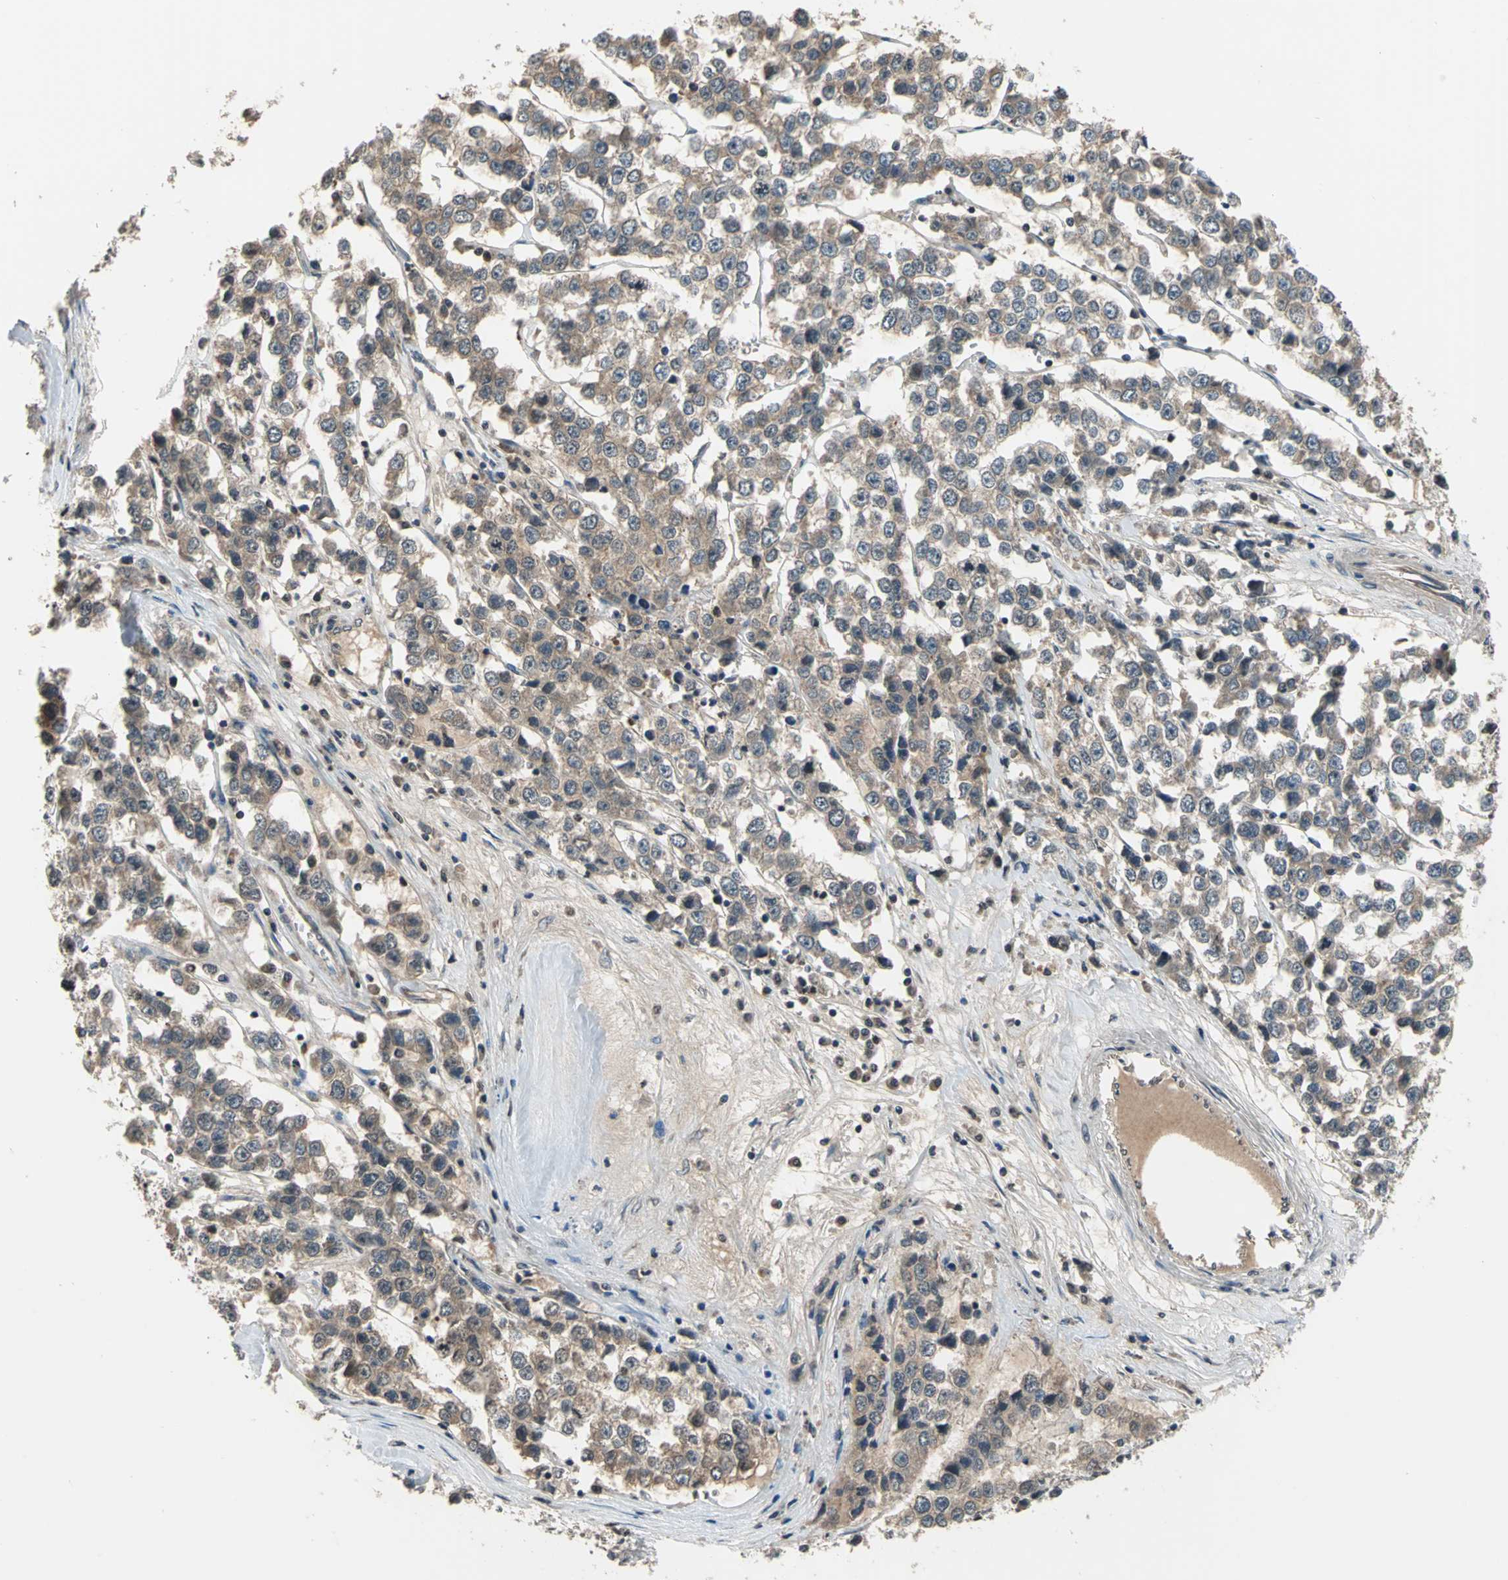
{"staining": {"intensity": "moderate", "quantity": ">75%", "location": "cytoplasmic/membranous"}, "tissue": "testis cancer", "cell_type": "Tumor cells", "image_type": "cancer", "snomed": [{"axis": "morphology", "description": "Seminoma, NOS"}, {"axis": "morphology", "description": "Carcinoma, Embryonal, NOS"}, {"axis": "topography", "description": "Testis"}], "caption": "Testis cancer (embryonal carcinoma) stained with IHC displays moderate cytoplasmic/membranous positivity in approximately >75% of tumor cells.", "gene": "TRAK1", "patient": {"sex": "male", "age": 52}}